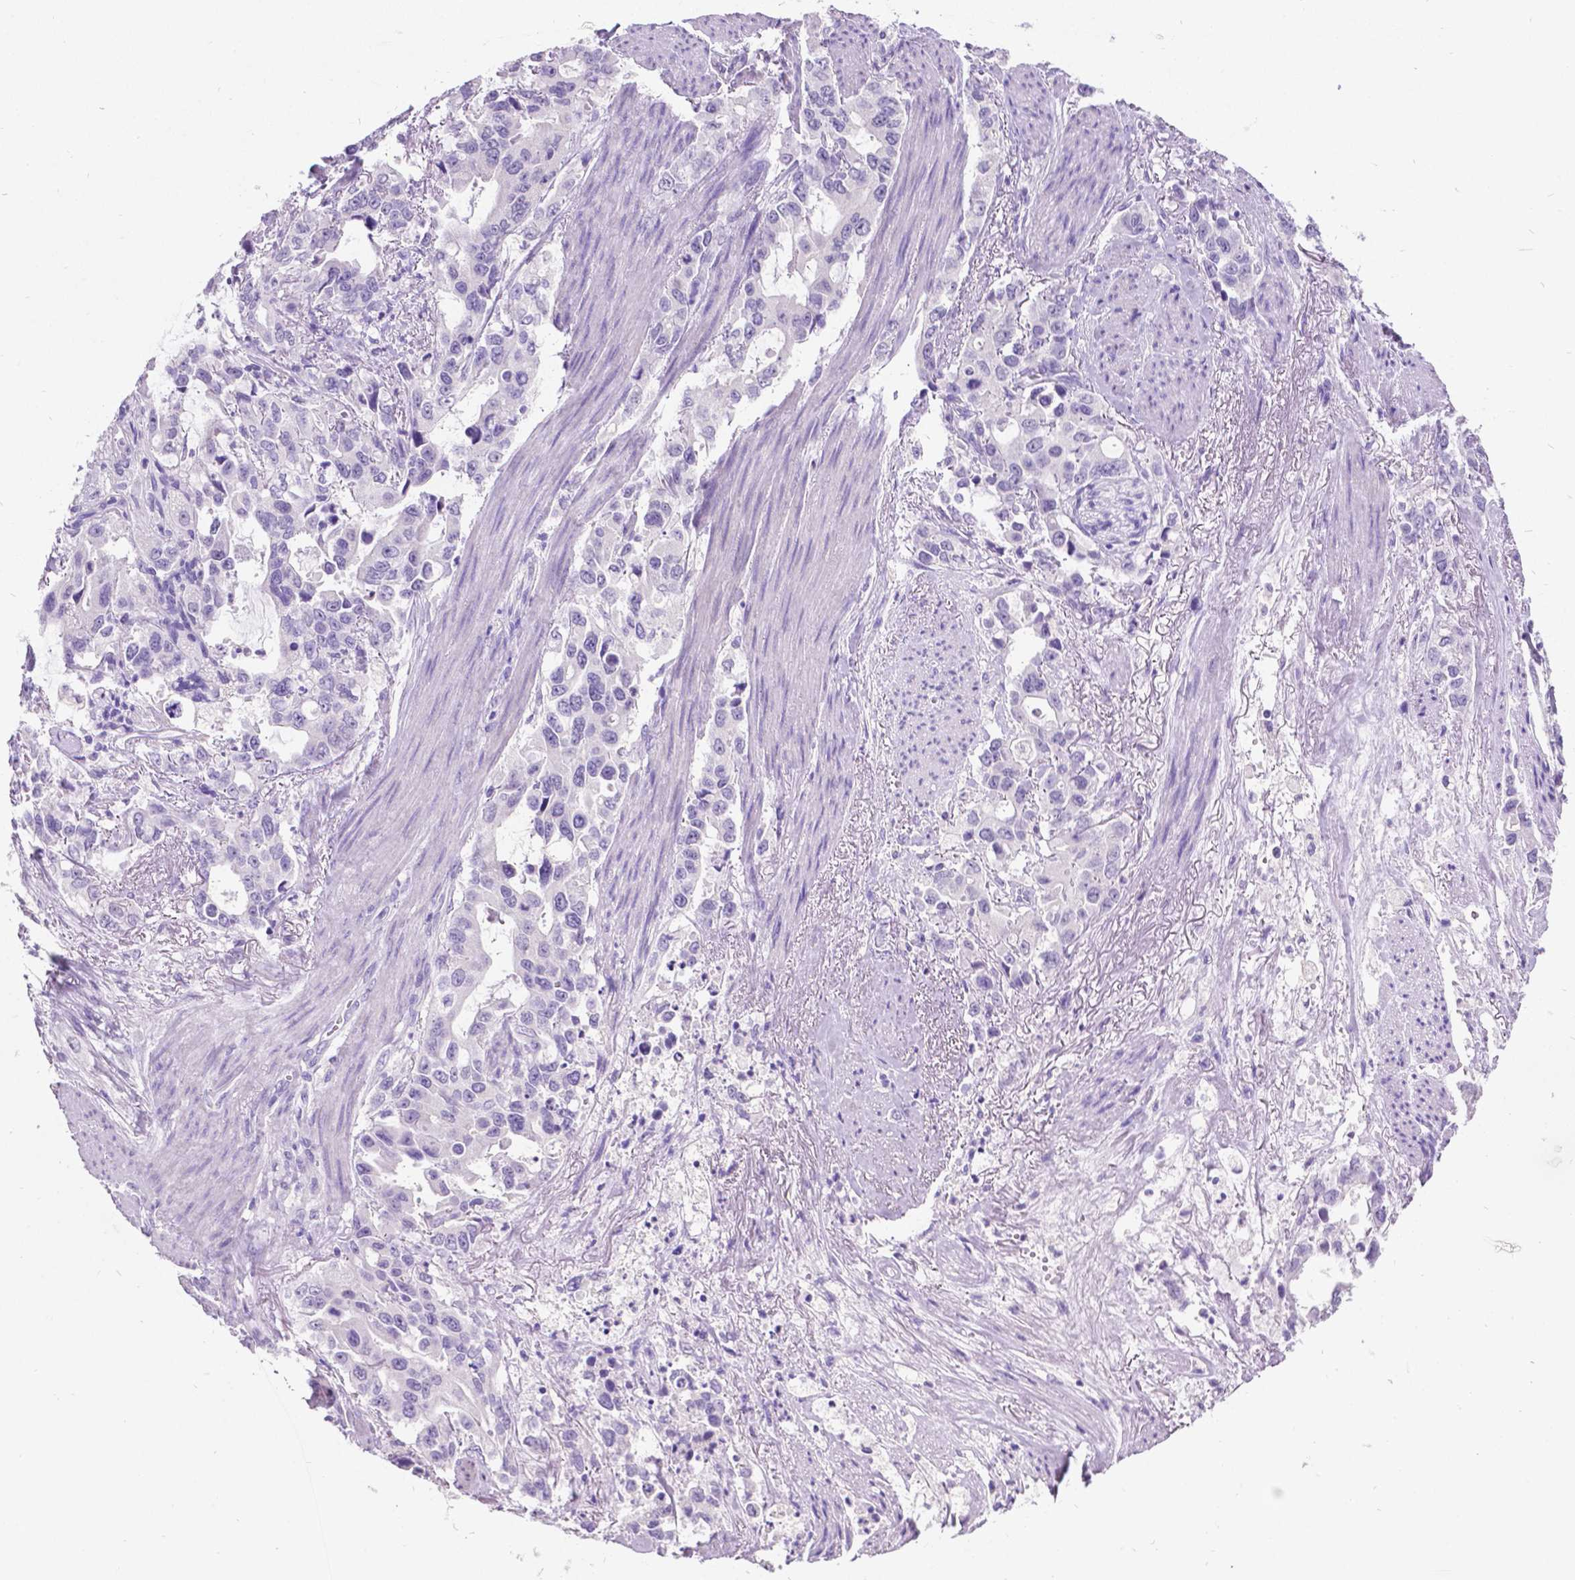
{"staining": {"intensity": "negative", "quantity": "none", "location": "none"}, "tissue": "stomach cancer", "cell_type": "Tumor cells", "image_type": "cancer", "snomed": [{"axis": "morphology", "description": "Adenocarcinoma, NOS"}, {"axis": "topography", "description": "Stomach, upper"}], "caption": "The photomicrograph exhibits no significant positivity in tumor cells of stomach cancer (adenocarcinoma).", "gene": "SATB2", "patient": {"sex": "male", "age": 85}}